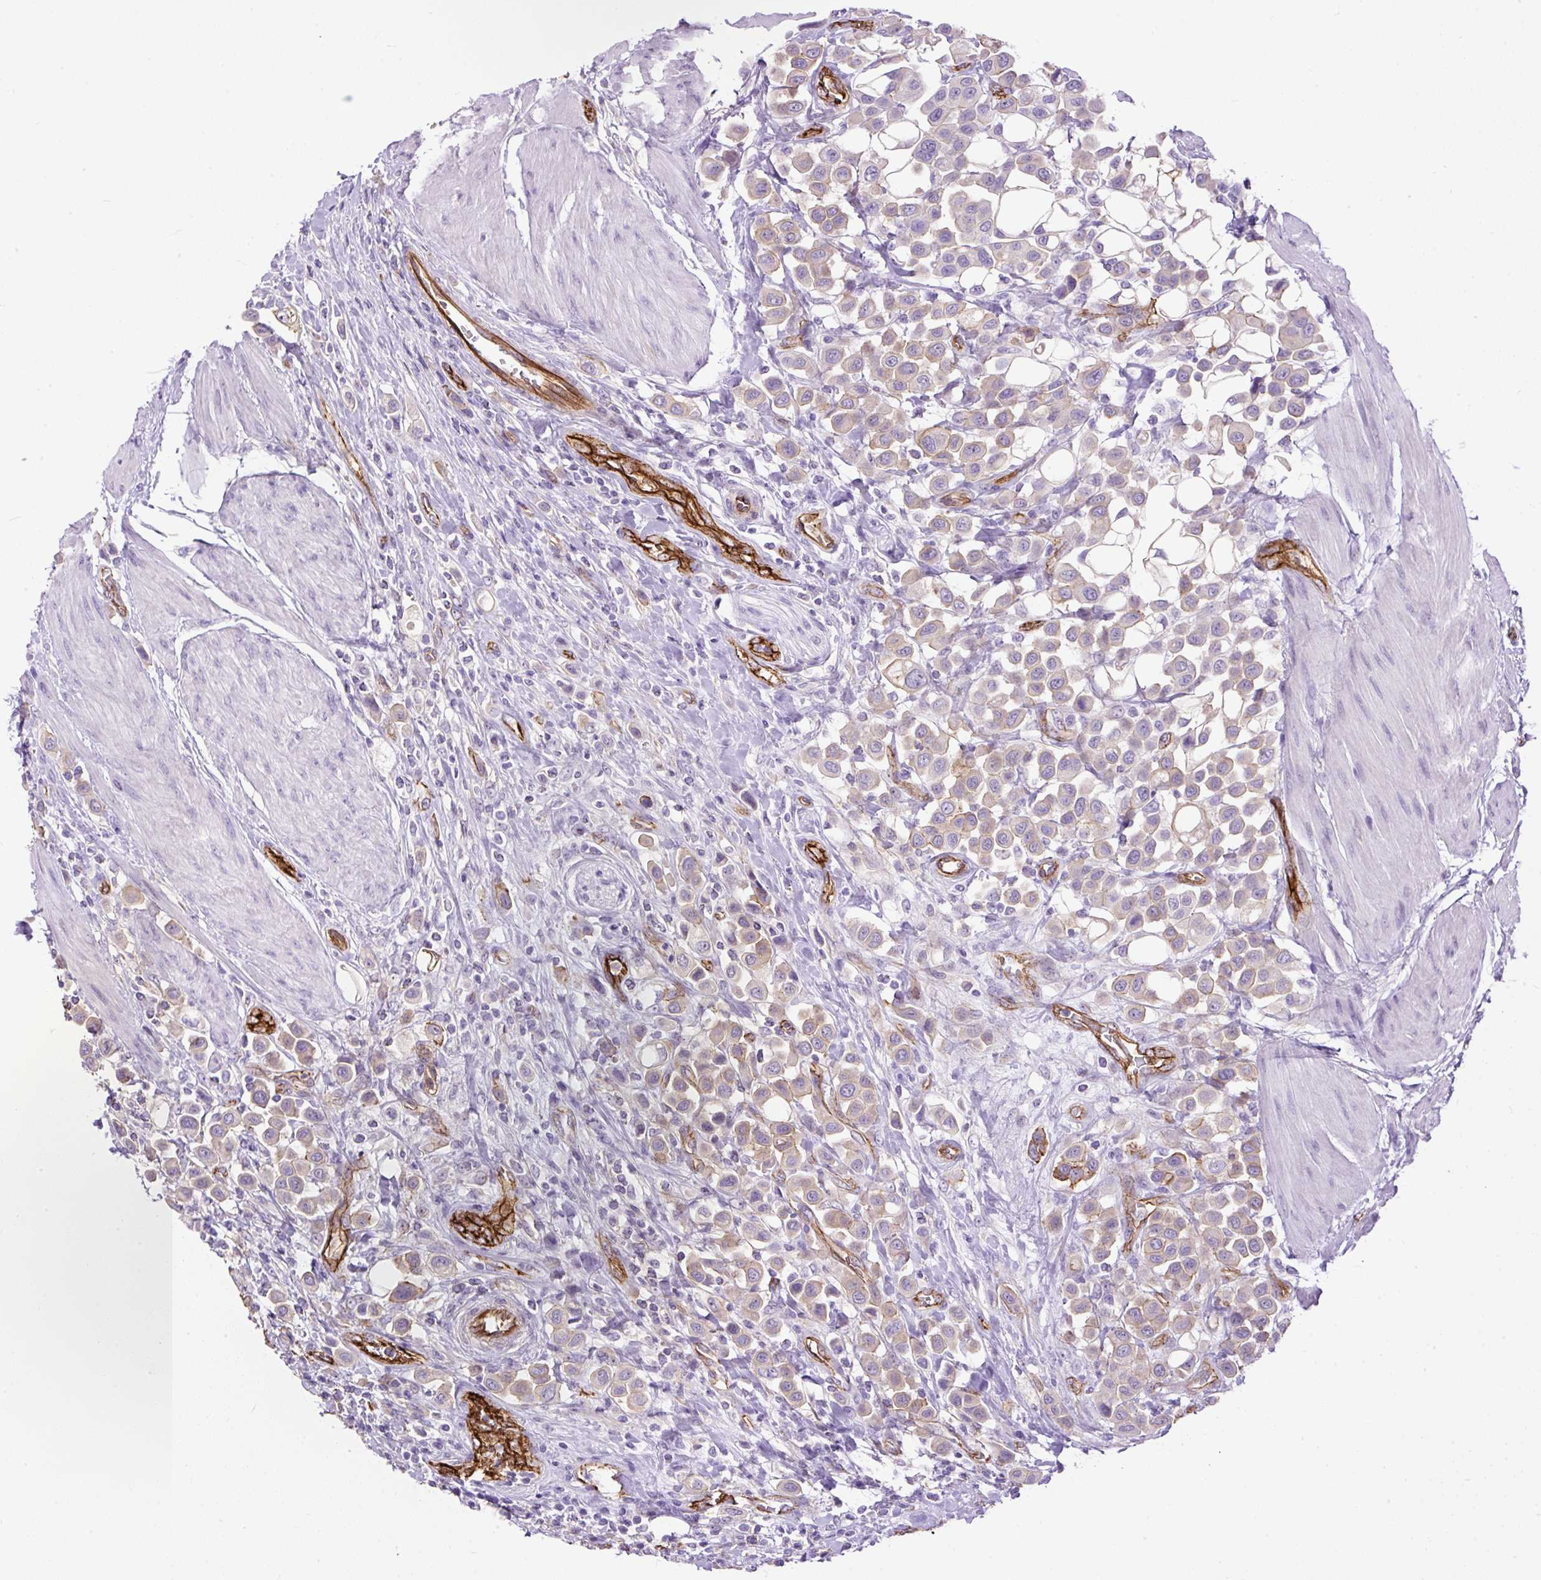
{"staining": {"intensity": "negative", "quantity": "none", "location": "none"}, "tissue": "urothelial cancer", "cell_type": "Tumor cells", "image_type": "cancer", "snomed": [{"axis": "morphology", "description": "Urothelial carcinoma, High grade"}, {"axis": "topography", "description": "Urinary bladder"}], "caption": "A histopathology image of urothelial carcinoma (high-grade) stained for a protein demonstrates no brown staining in tumor cells. (DAB (3,3'-diaminobenzidine) IHC, high magnification).", "gene": "MAGEB16", "patient": {"sex": "male", "age": 50}}